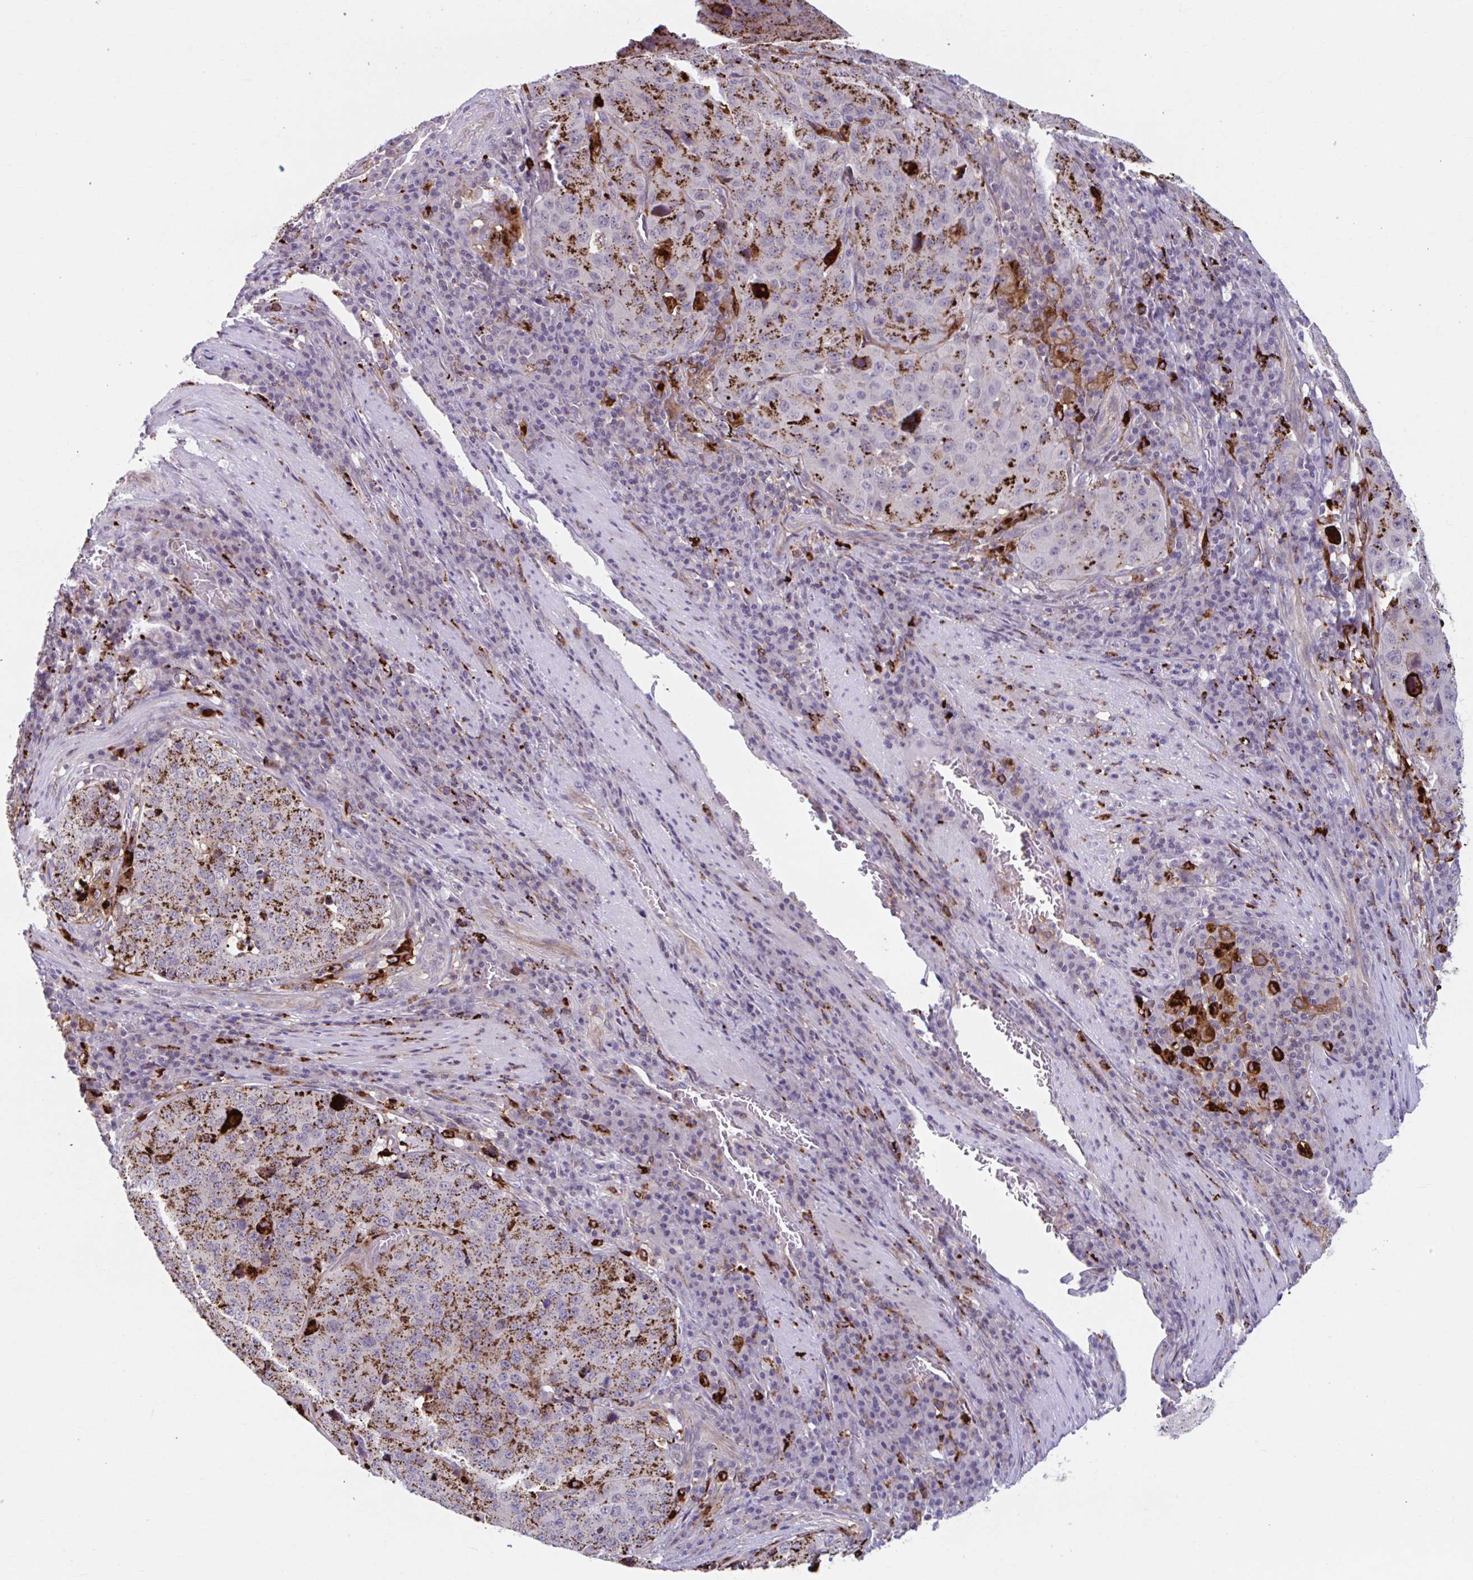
{"staining": {"intensity": "strong", "quantity": ">75%", "location": "cytoplasmic/membranous"}, "tissue": "stomach cancer", "cell_type": "Tumor cells", "image_type": "cancer", "snomed": [{"axis": "morphology", "description": "Adenocarcinoma, NOS"}, {"axis": "topography", "description": "Stomach"}], "caption": "Protein expression analysis of human stomach cancer (adenocarcinoma) reveals strong cytoplasmic/membranous positivity in about >75% of tumor cells.", "gene": "ADAT3", "patient": {"sex": "male", "age": 71}}